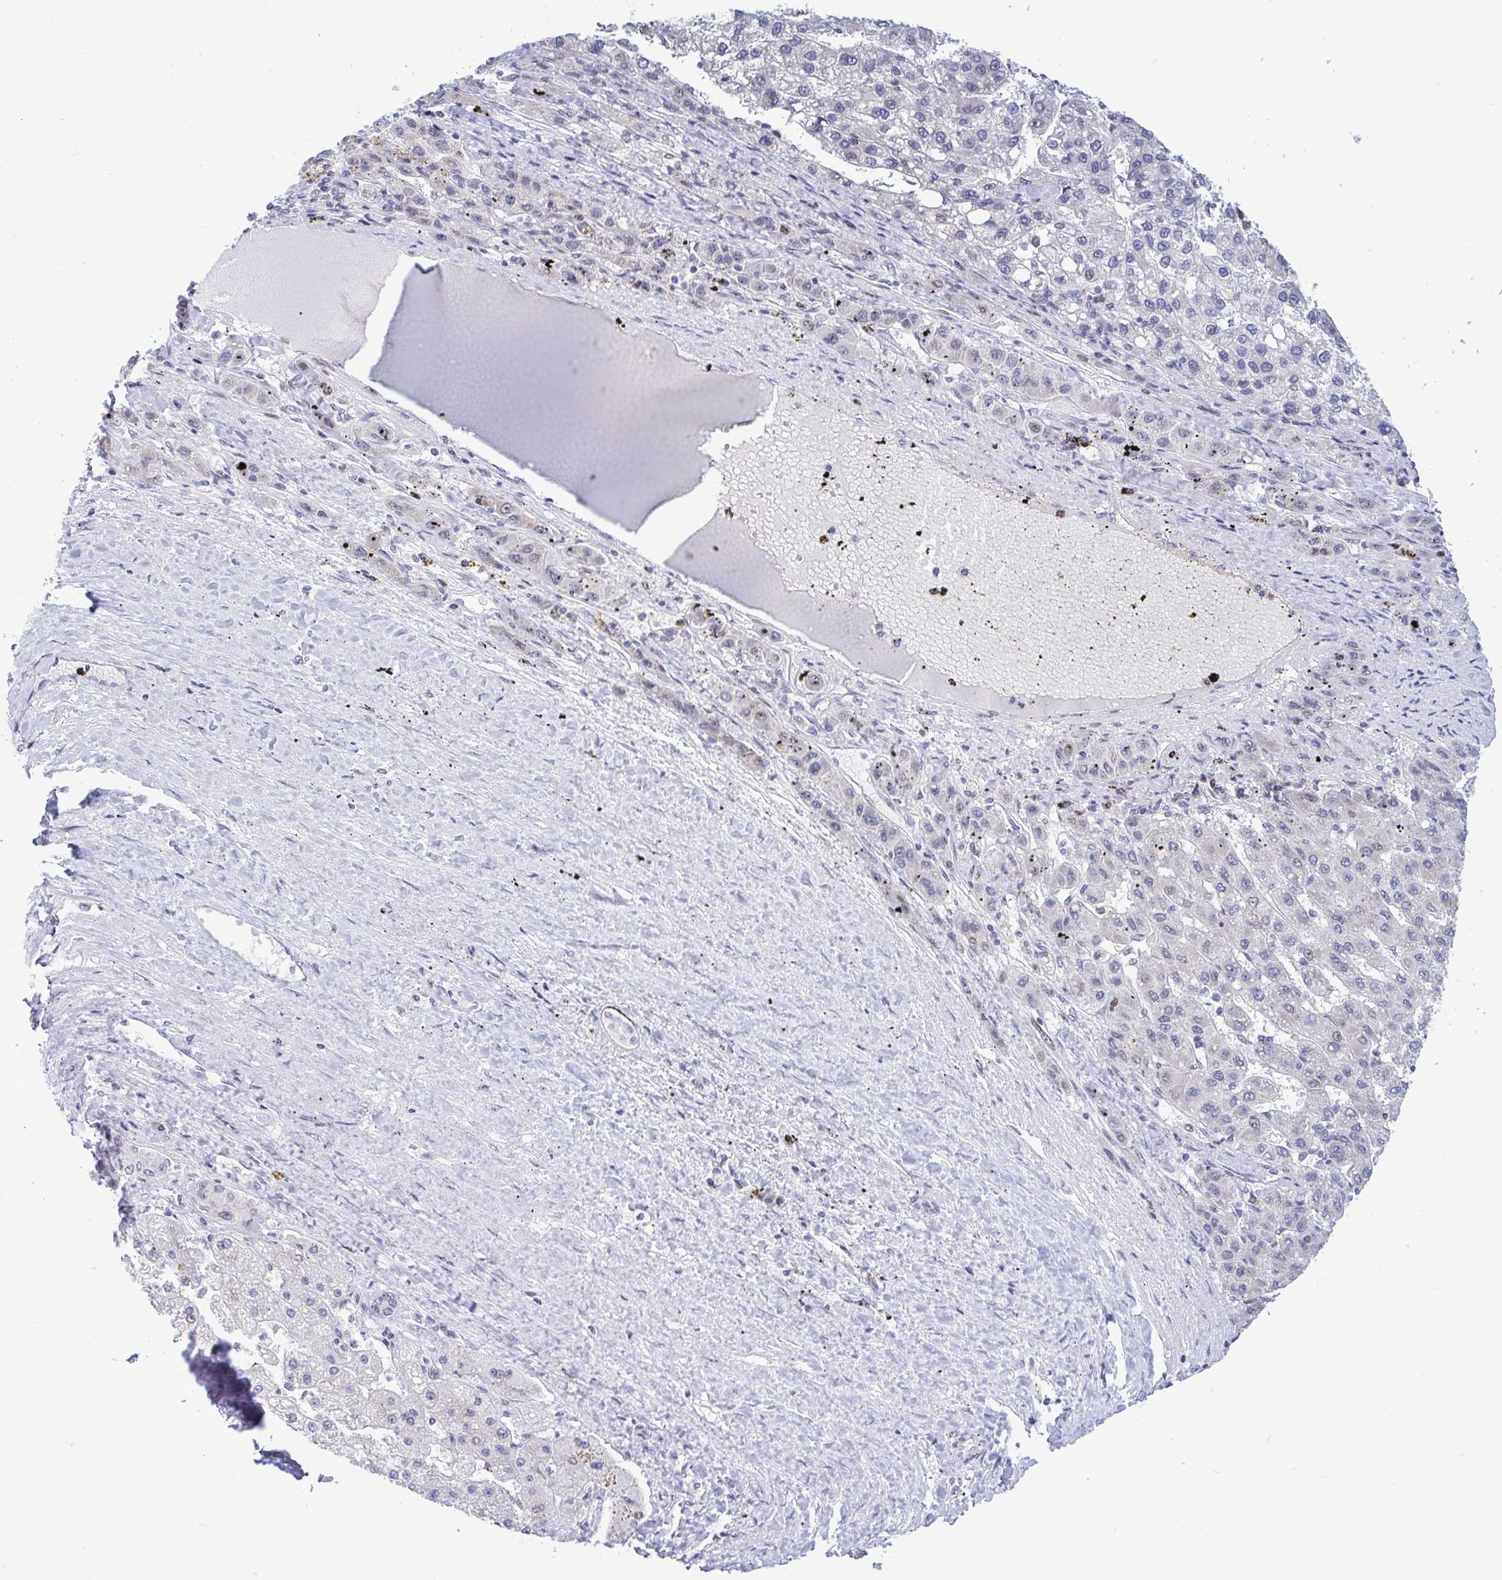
{"staining": {"intensity": "moderate", "quantity": "<25%", "location": "nuclear"}, "tissue": "liver cancer", "cell_type": "Tumor cells", "image_type": "cancer", "snomed": [{"axis": "morphology", "description": "Carcinoma, Hepatocellular, NOS"}, {"axis": "topography", "description": "Liver"}], "caption": "Liver hepatocellular carcinoma was stained to show a protein in brown. There is low levels of moderate nuclear positivity in about <25% of tumor cells. The protein is stained brown, and the nuclei are stained in blue (DAB IHC with brightfield microscopy, high magnification).", "gene": "C1QL2", "patient": {"sex": "female", "age": 82}}